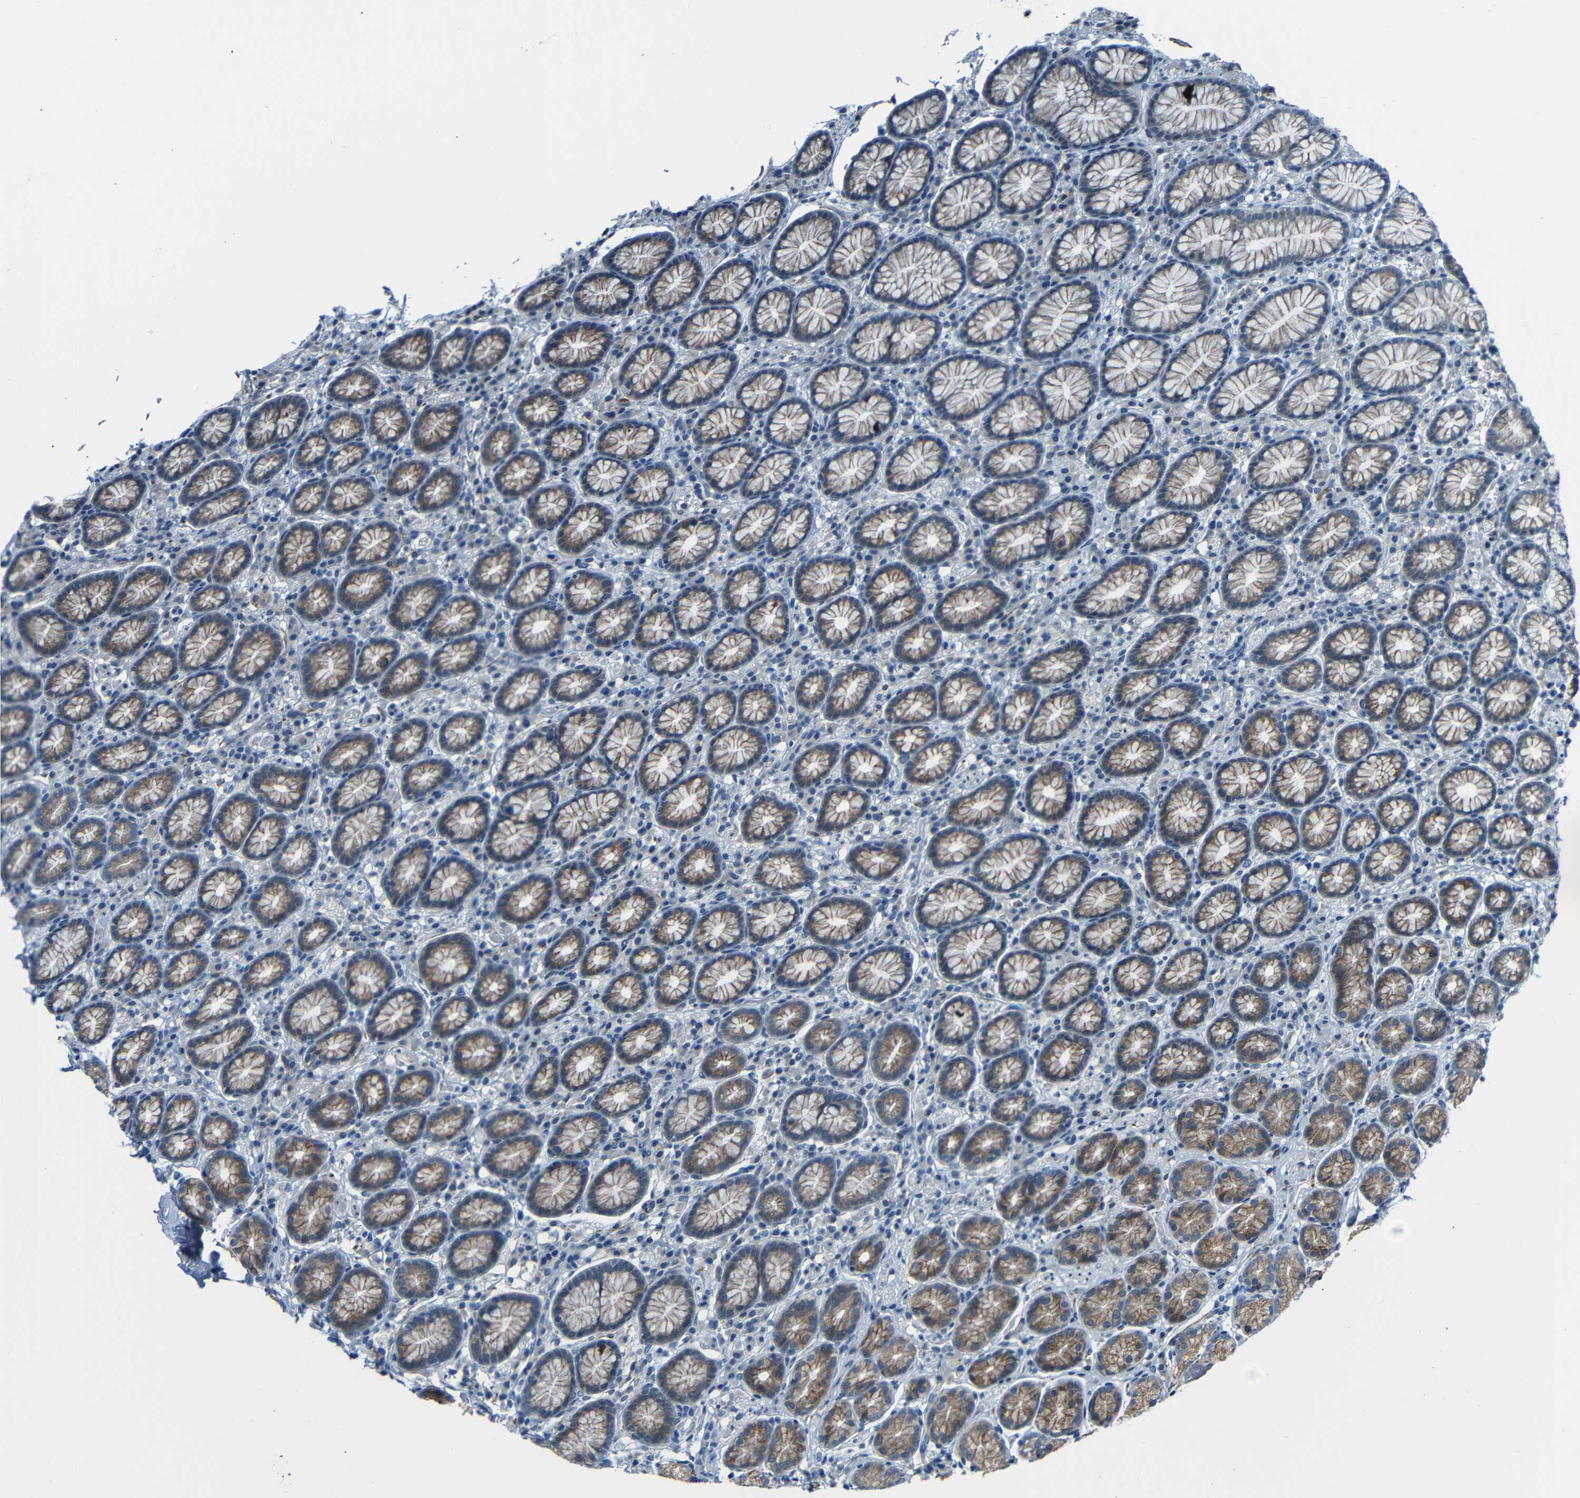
{"staining": {"intensity": "moderate", "quantity": ">75%", "location": "cytoplasmic/membranous"}, "tissue": "stomach", "cell_type": "Glandular cells", "image_type": "normal", "snomed": [{"axis": "morphology", "description": "Normal tissue, NOS"}, {"axis": "topography", "description": "Stomach, lower"}], "caption": "Stomach stained for a protein displays moderate cytoplasmic/membranous positivity in glandular cells. (IHC, brightfield microscopy, high magnification).", "gene": "ANK3", "patient": {"sex": "male", "age": 52}}